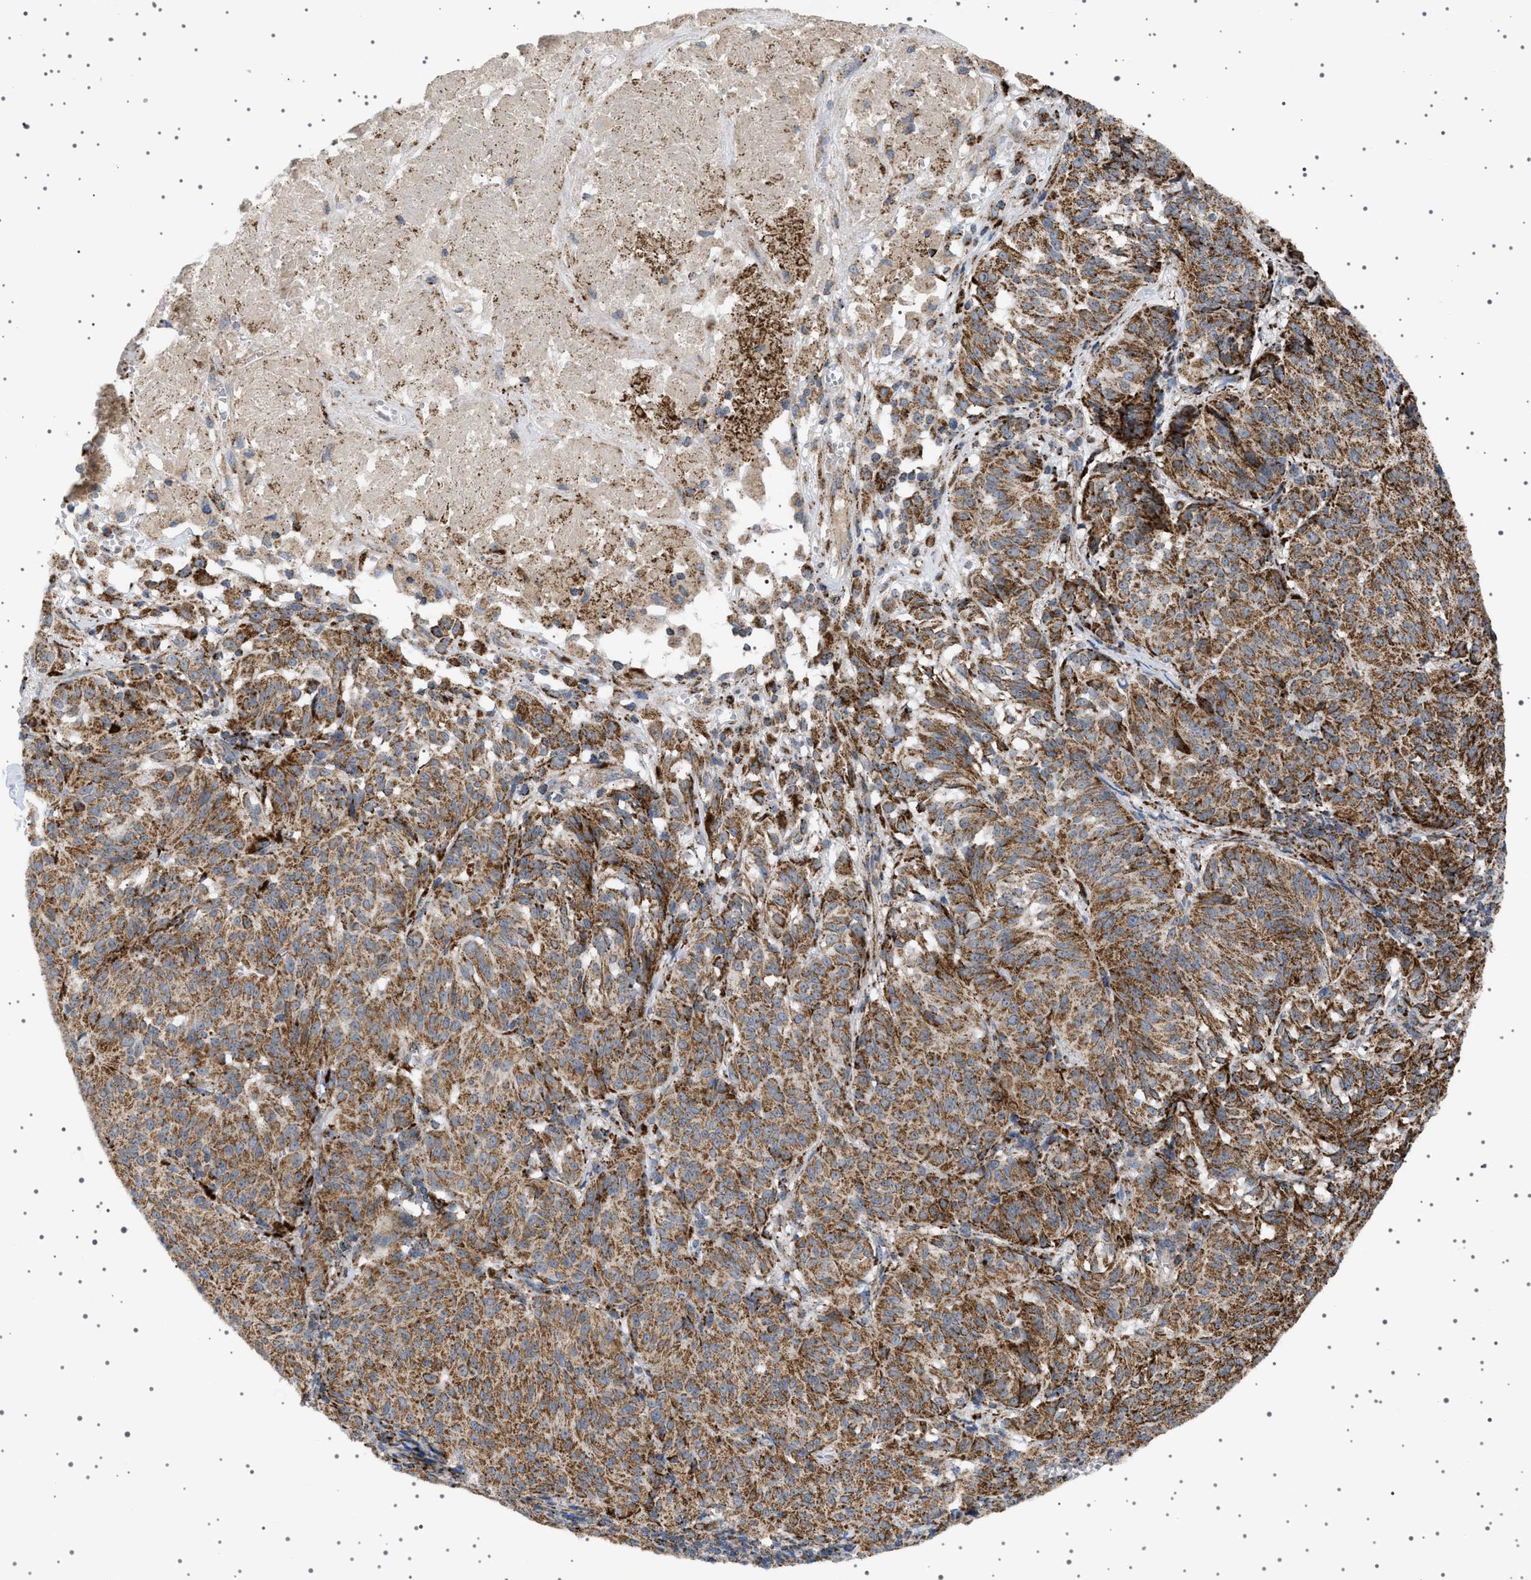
{"staining": {"intensity": "moderate", "quantity": ">75%", "location": "cytoplasmic/membranous"}, "tissue": "melanoma", "cell_type": "Tumor cells", "image_type": "cancer", "snomed": [{"axis": "morphology", "description": "Malignant melanoma, NOS"}, {"axis": "topography", "description": "Skin"}], "caption": "This micrograph exhibits immunohistochemistry staining of melanoma, with medium moderate cytoplasmic/membranous positivity in about >75% of tumor cells.", "gene": "UBXN8", "patient": {"sex": "female", "age": 72}}